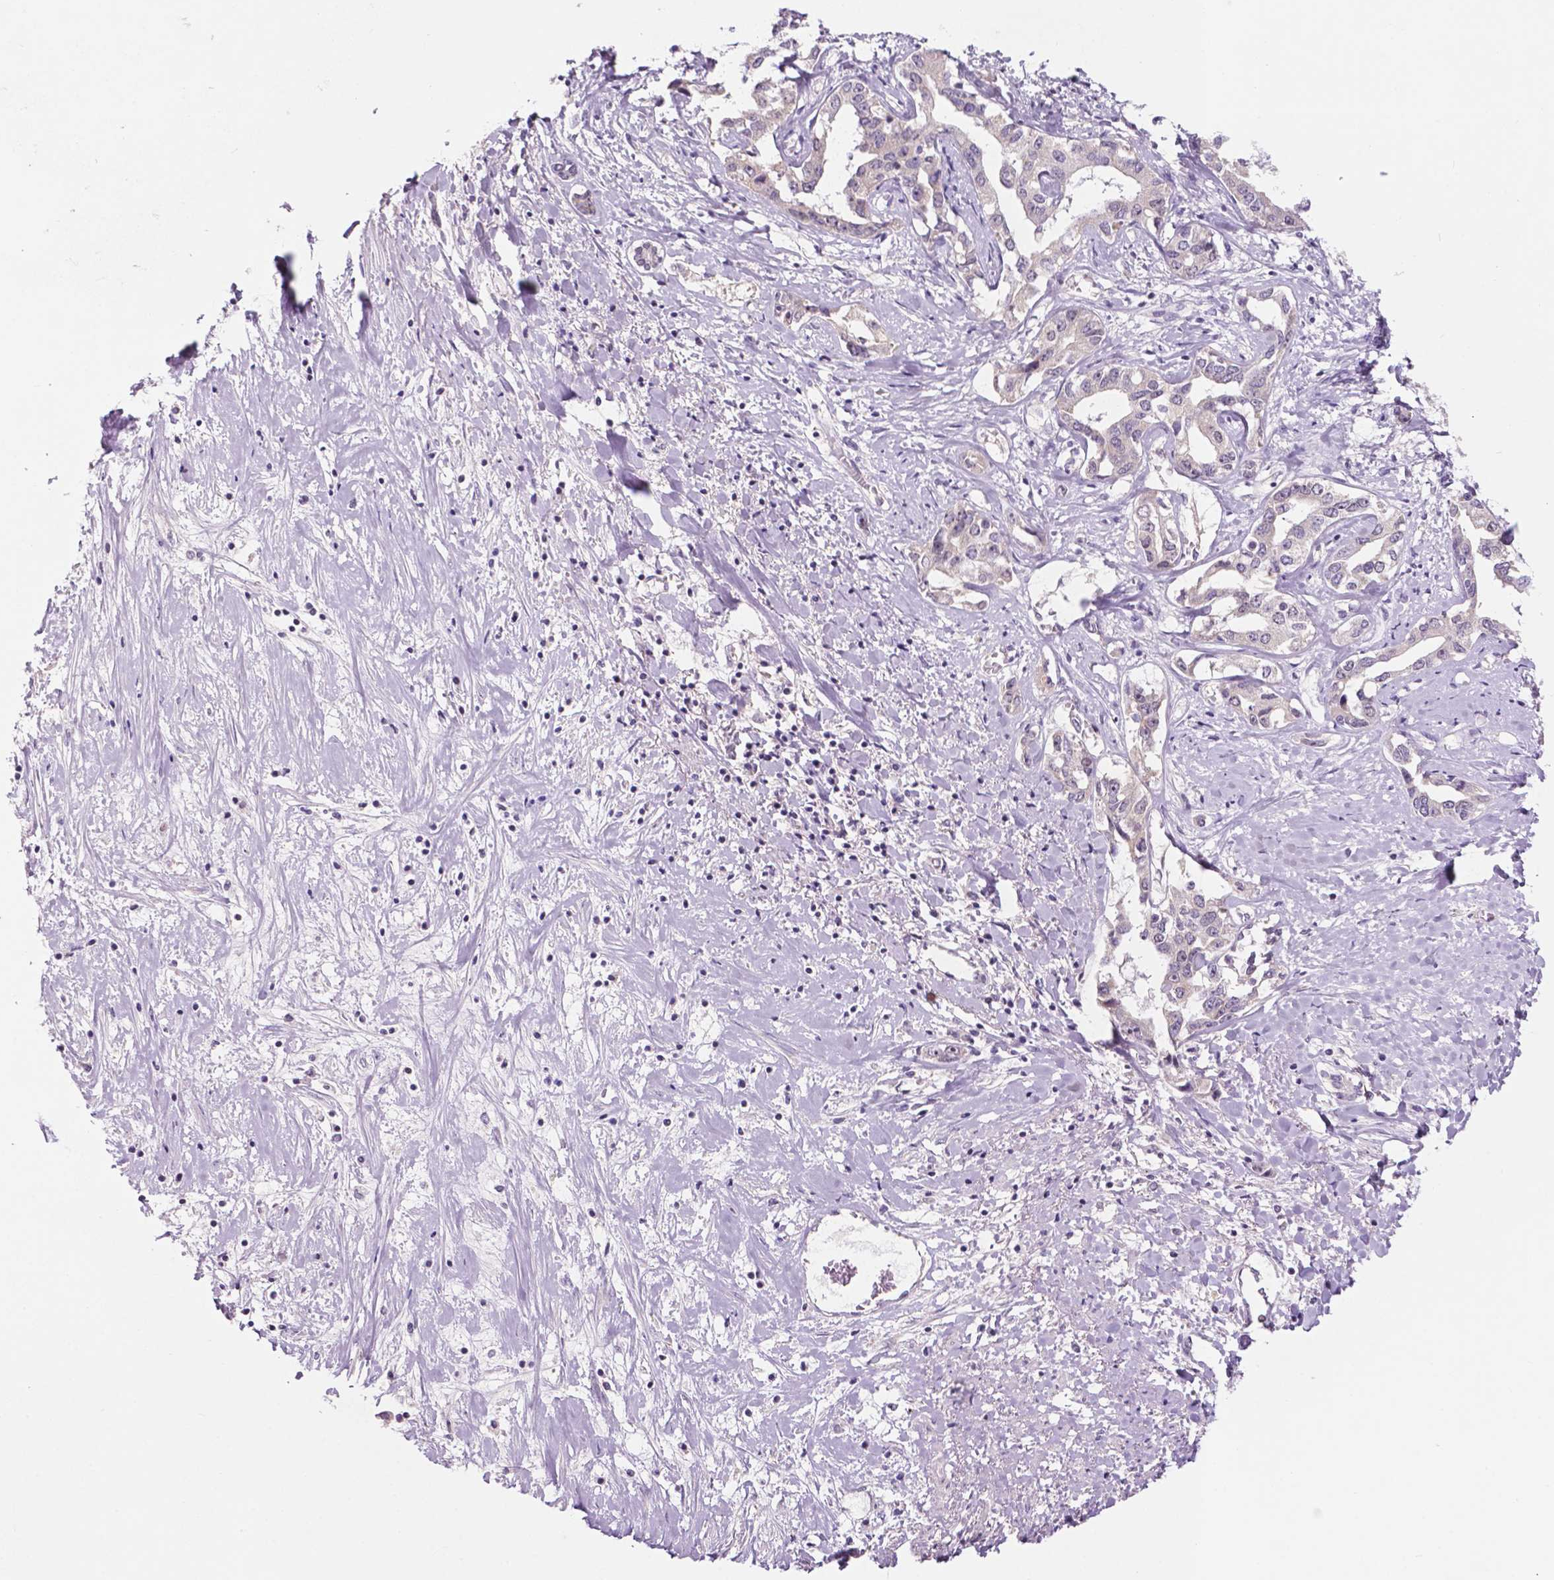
{"staining": {"intensity": "negative", "quantity": "none", "location": "none"}, "tissue": "liver cancer", "cell_type": "Tumor cells", "image_type": "cancer", "snomed": [{"axis": "morphology", "description": "Cholangiocarcinoma"}, {"axis": "topography", "description": "Liver"}], "caption": "Photomicrograph shows no protein positivity in tumor cells of liver cancer (cholangiocarcinoma) tissue.", "gene": "FAM50B", "patient": {"sex": "male", "age": 59}}